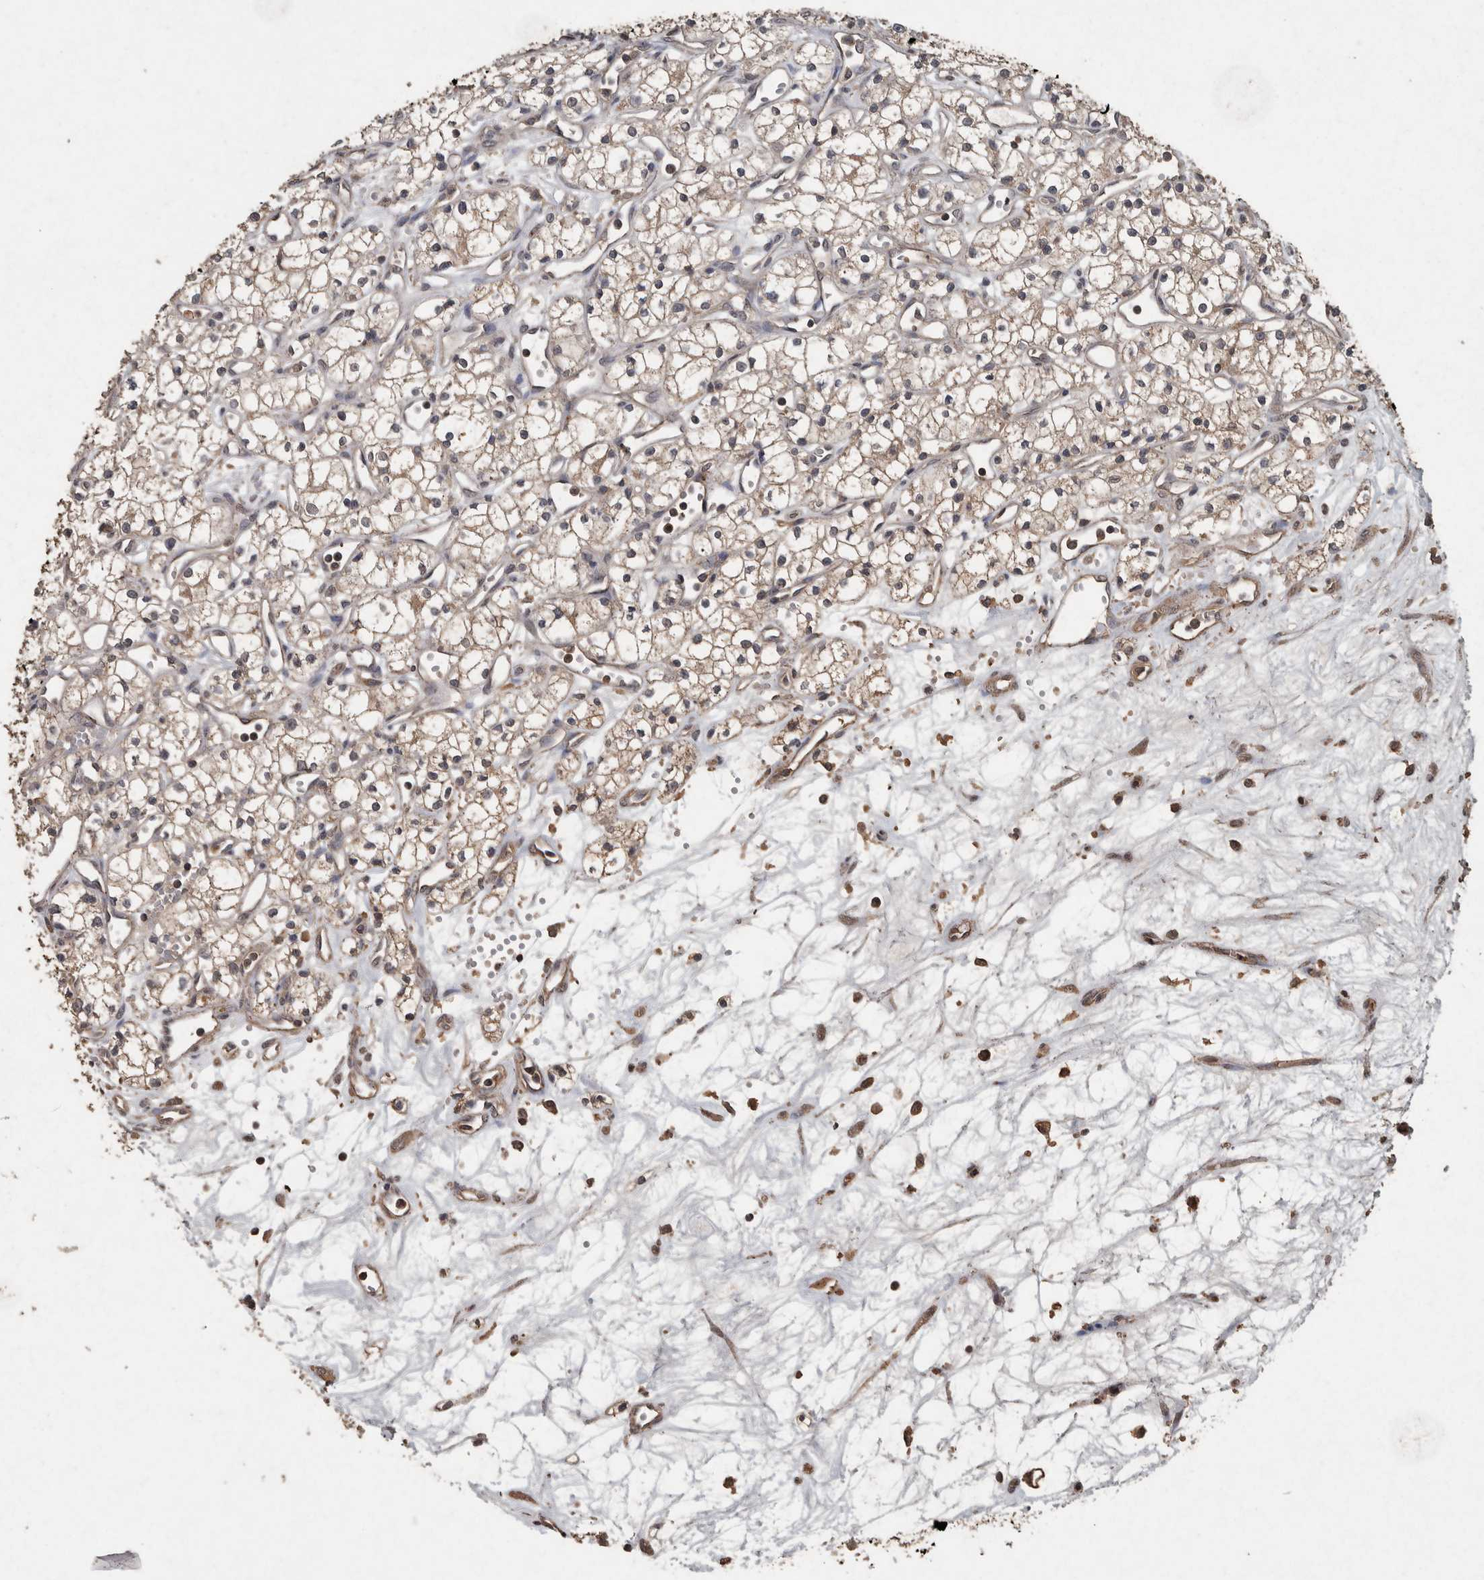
{"staining": {"intensity": "weak", "quantity": ">75%", "location": "cytoplasmic/membranous"}, "tissue": "renal cancer", "cell_type": "Tumor cells", "image_type": "cancer", "snomed": [{"axis": "morphology", "description": "Adenocarcinoma, NOS"}, {"axis": "topography", "description": "Kidney"}], "caption": "Renal cancer (adenocarcinoma) stained for a protein (brown) exhibits weak cytoplasmic/membranous positive positivity in about >75% of tumor cells.", "gene": "FGFRL1", "patient": {"sex": "male", "age": 59}}